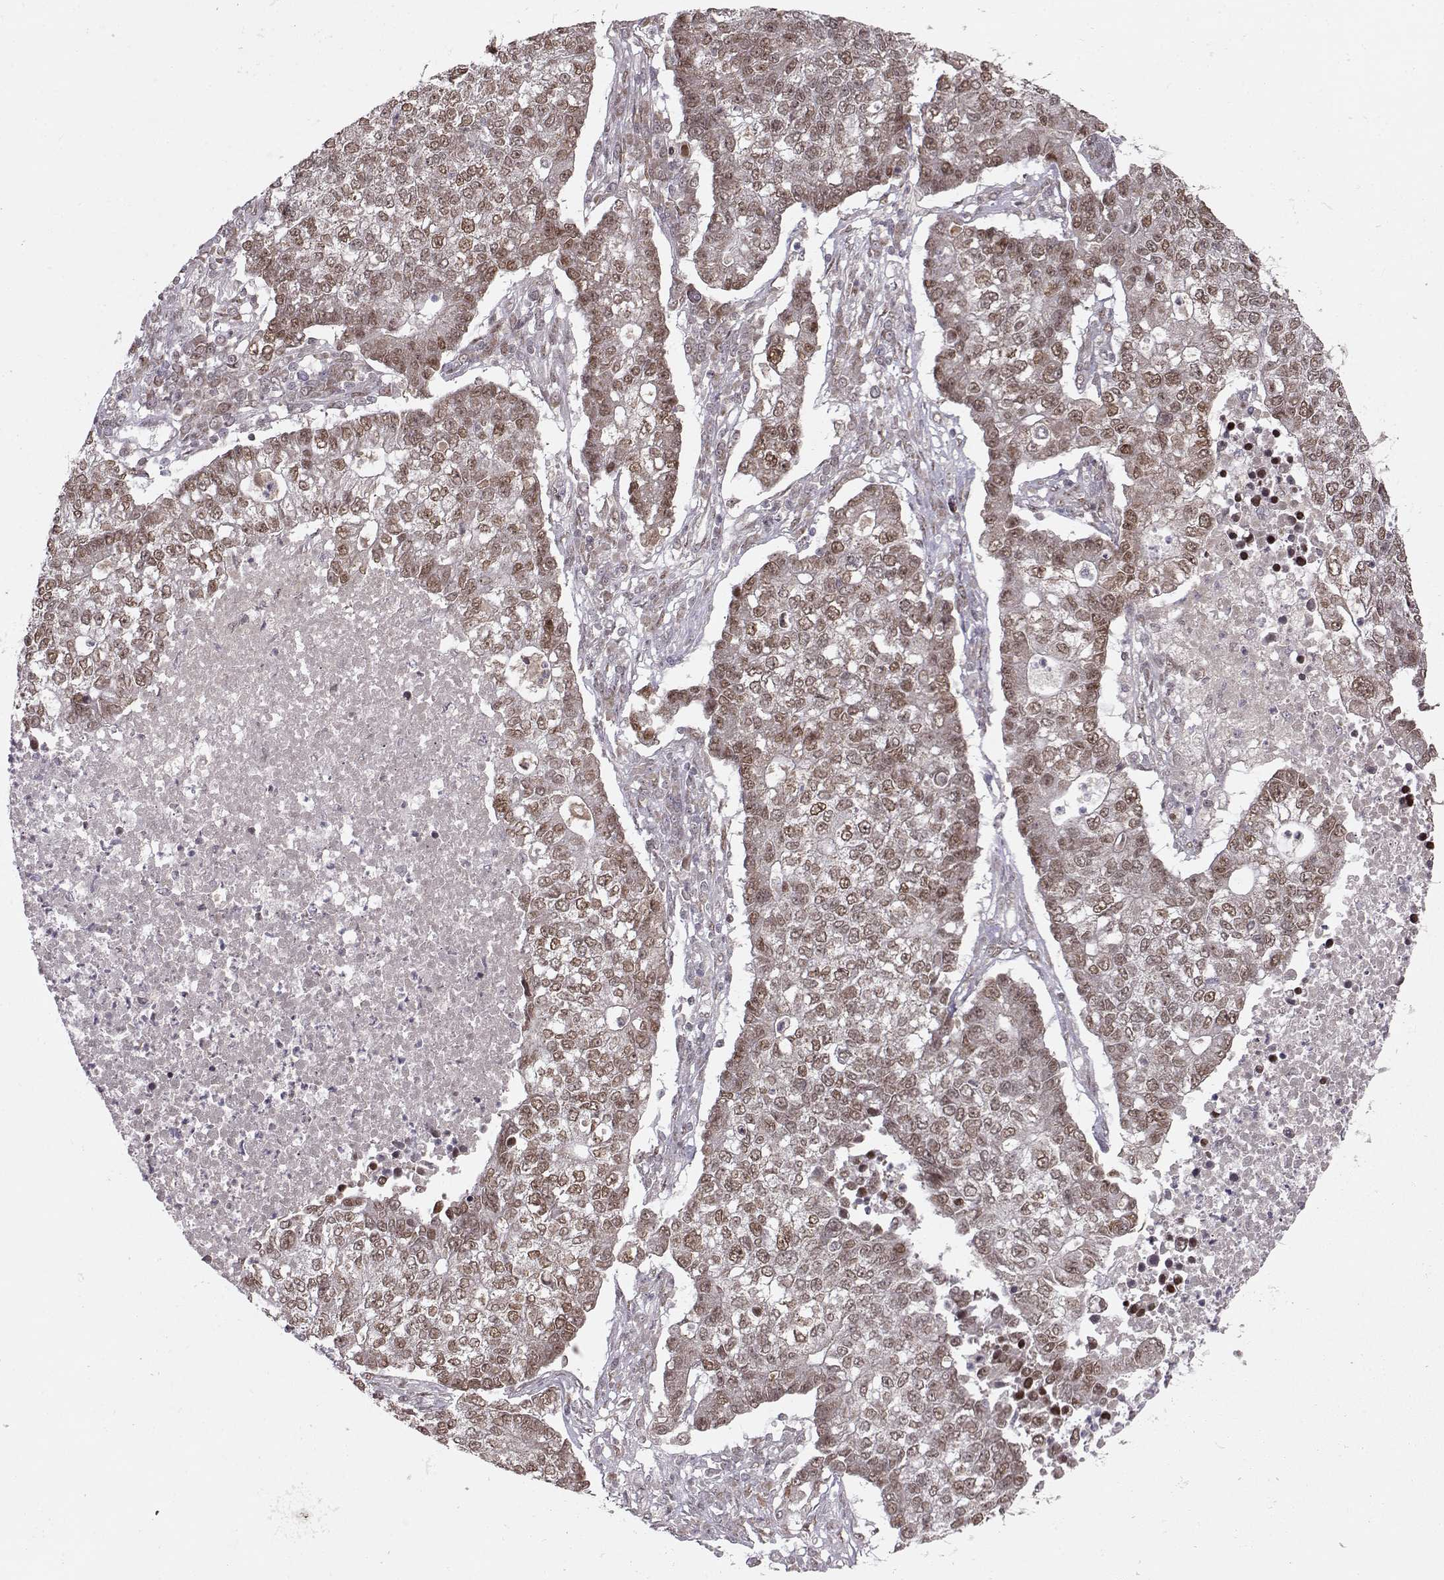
{"staining": {"intensity": "weak", "quantity": "25%-75%", "location": "nuclear"}, "tissue": "lung cancer", "cell_type": "Tumor cells", "image_type": "cancer", "snomed": [{"axis": "morphology", "description": "Adenocarcinoma, NOS"}, {"axis": "topography", "description": "Lung"}], "caption": "Lung cancer (adenocarcinoma) stained for a protein shows weak nuclear positivity in tumor cells.", "gene": "RAI1", "patient": {"sex": "male", "age": 57}}